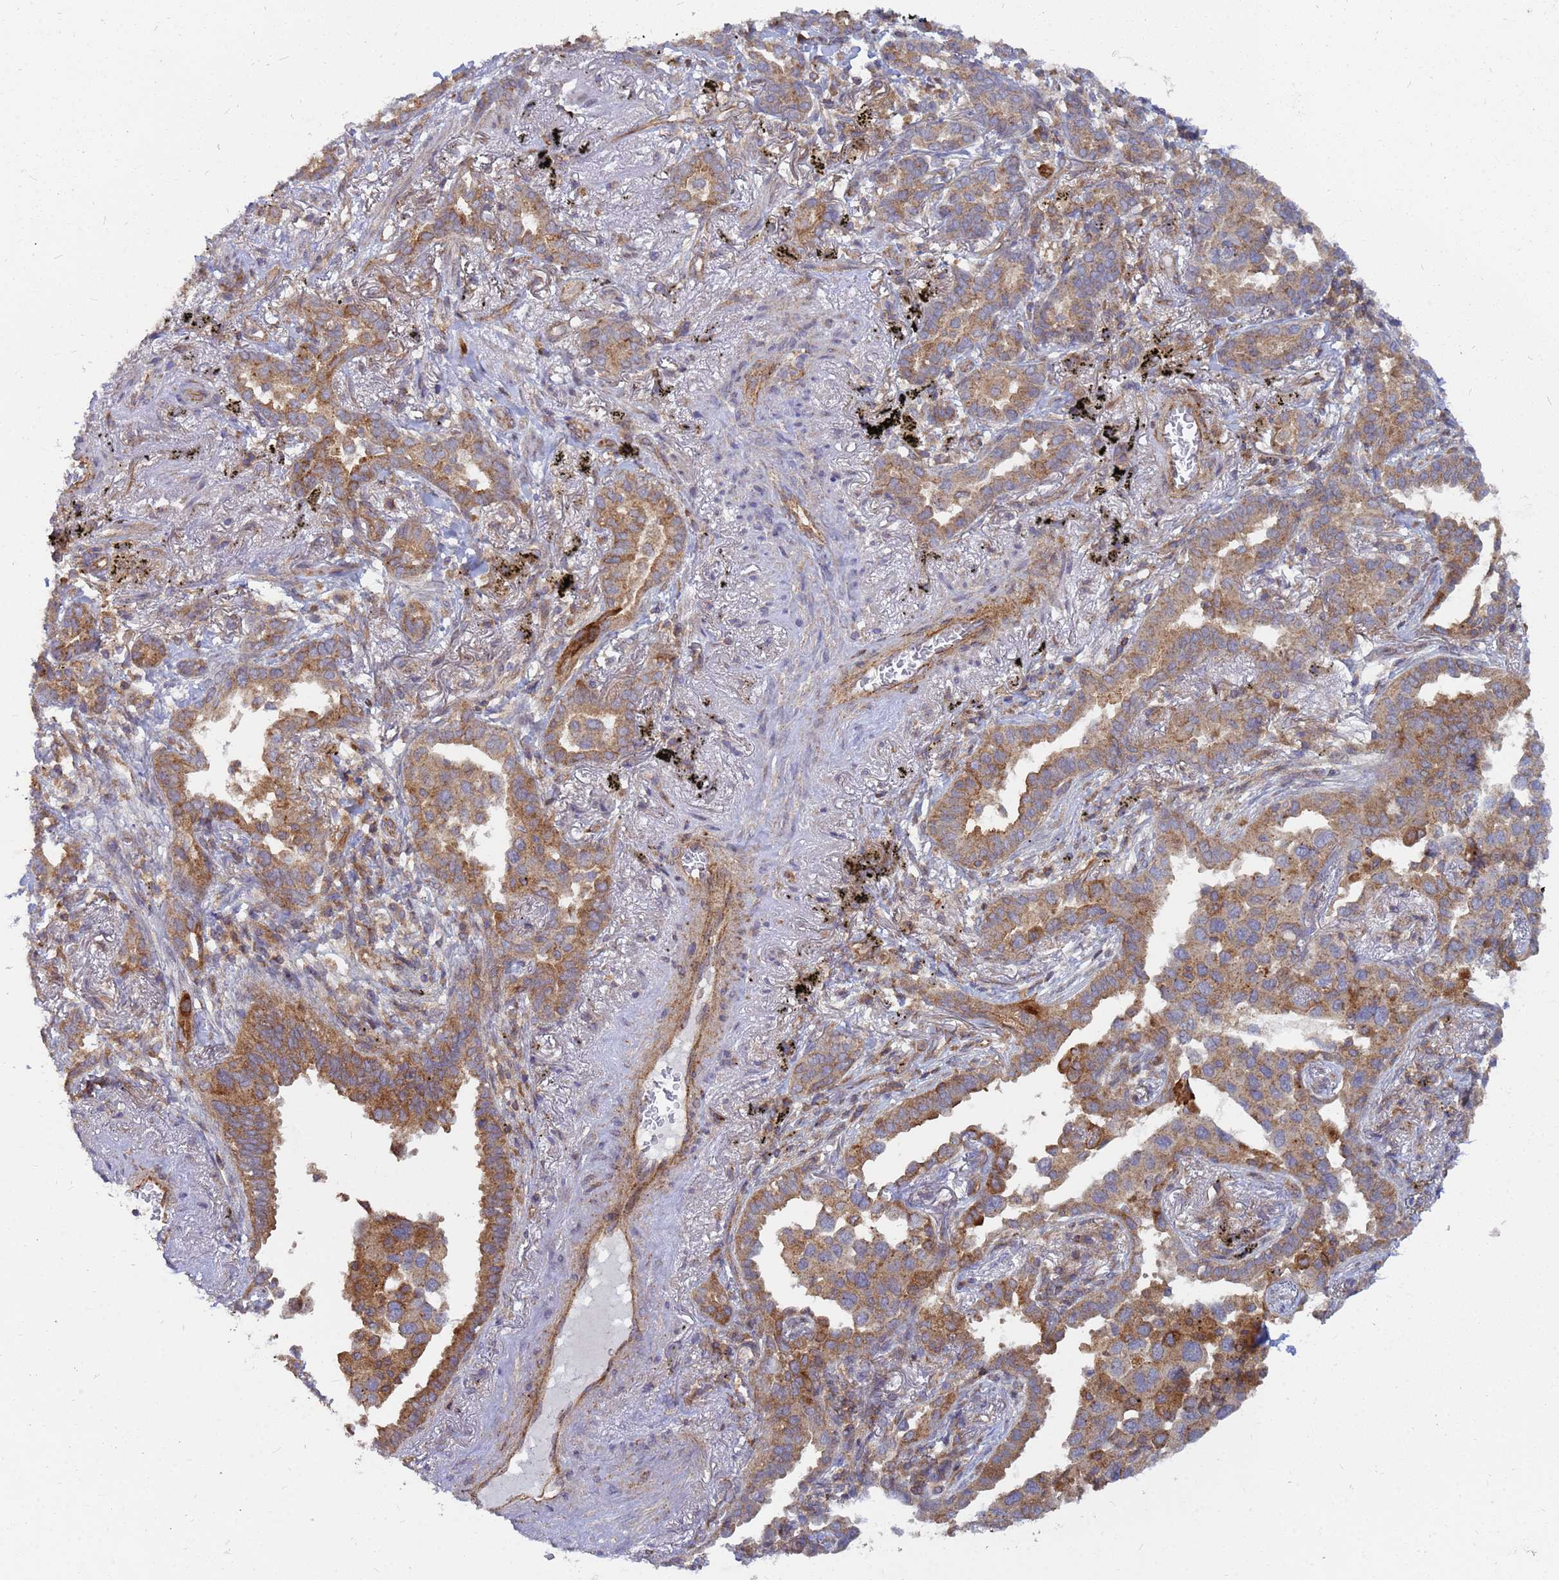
{"staining": {"intensity": "moderate", "quantity": ">75%", "location": "cytoplasmic/membranous"}, "tissue": "lung cancer", "cell_type": "Tumor cells", "image_type": "cancer", "snomed": [{"axis": "morphology", "description": "Adenocarcinoma, NOS"}, {"axis": "topography", "description": "Lung"}], "caption": "Lung adenocarcinoma stained for a protein (brown) shows moderate cytoplasmic/membranous positive positivity in approximately >75% of tumor cells.", "gene": "CDC34", "patient": {"sex": "male", "age": 67}}